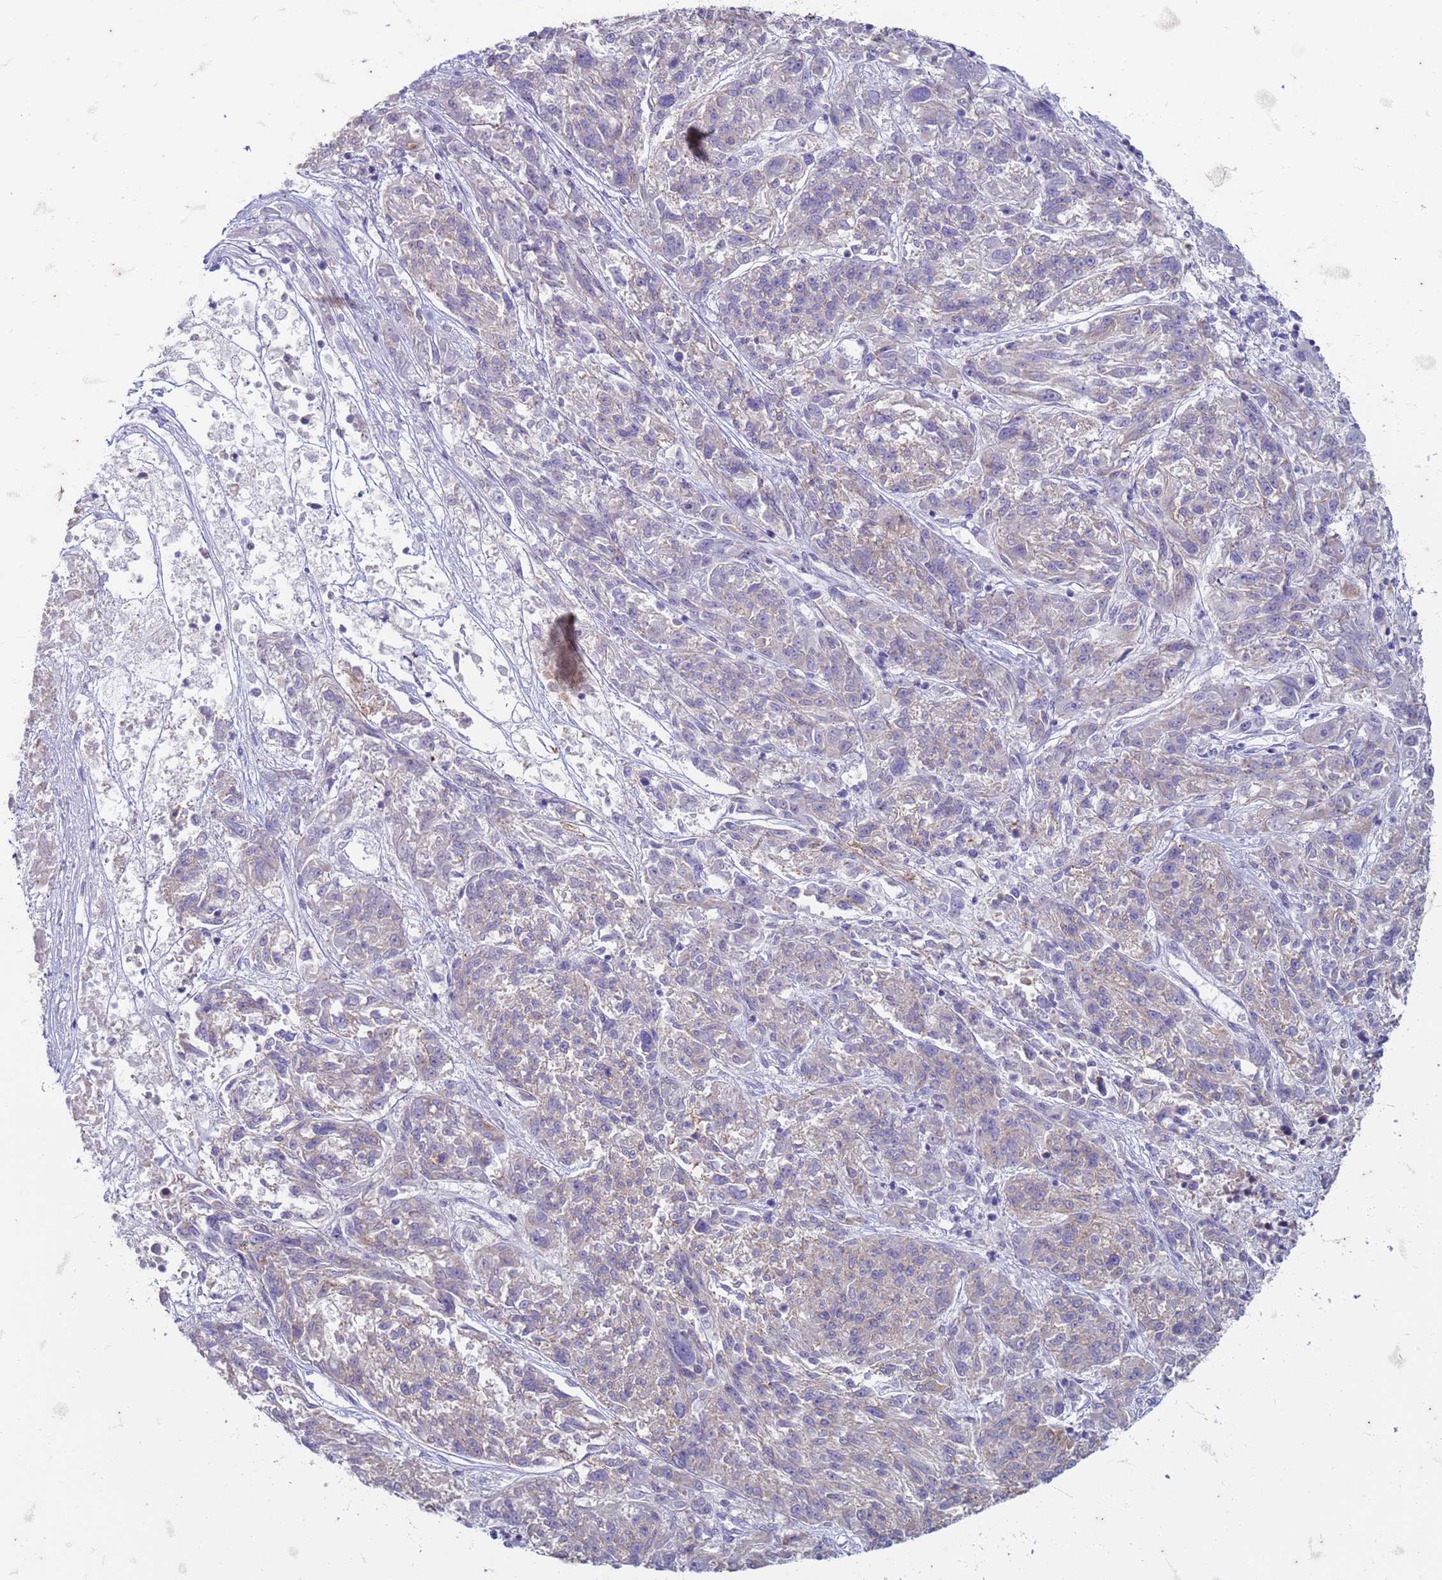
{"staining": {"intensity": "negative", "quantity": "none", "location": "none"}, "tissue": "melanoma", "cell_type": "Tumor cells", "image_type": "cancer", "snomed": [{"axis": "morphology", "description": "Malignant melanoma, NOS"}, {"axis": "topography", "description": "Skin"}], "caption": "Tumor cells show no significant protein staining in melanoma.", "gene": "SUCO", "patient": {"sex": "male", "age": 53}}